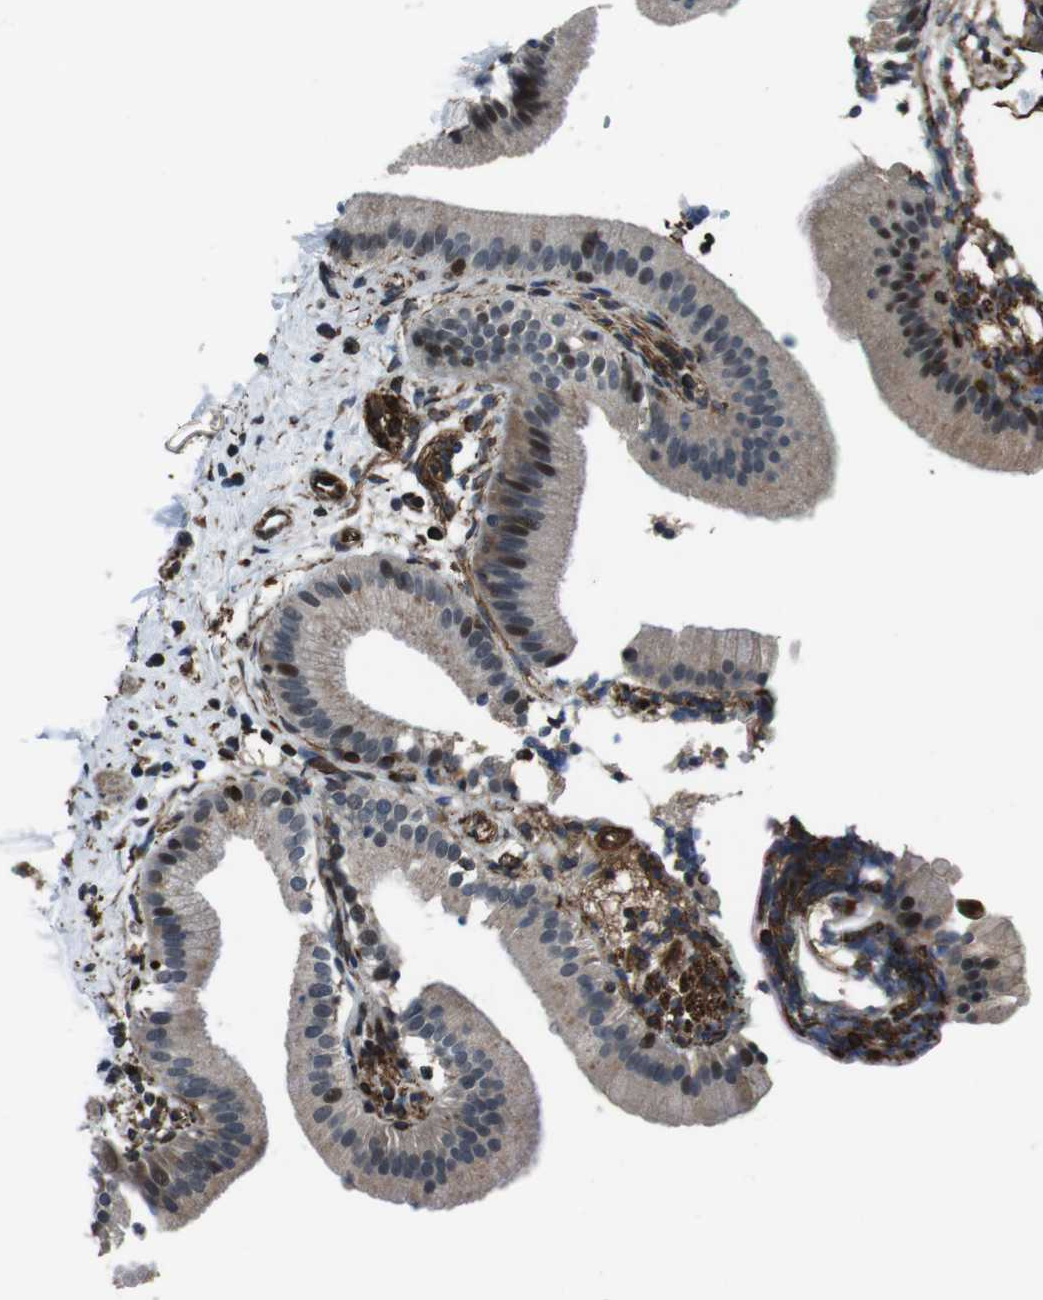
{"staining": {"intensity": "moderate", "quantity": "25%-75%", "location": "nuclear"}, "tissue": "gallbladder", "cell_type": "Glandular cells", "image_type": "normal", "snomed": [{"axis": "morphology", "description": "Normal tissue, NOS"}, {"axis": "topography", "description": "Gallbladder"}], "caption": "Protein staining demonstrates moderate nuclear positivity in approximately 25%-75% of glandular cells in benign gallbladder.", "gene": "LRRC49", "patient": {"sex": "male", "age": 55}}